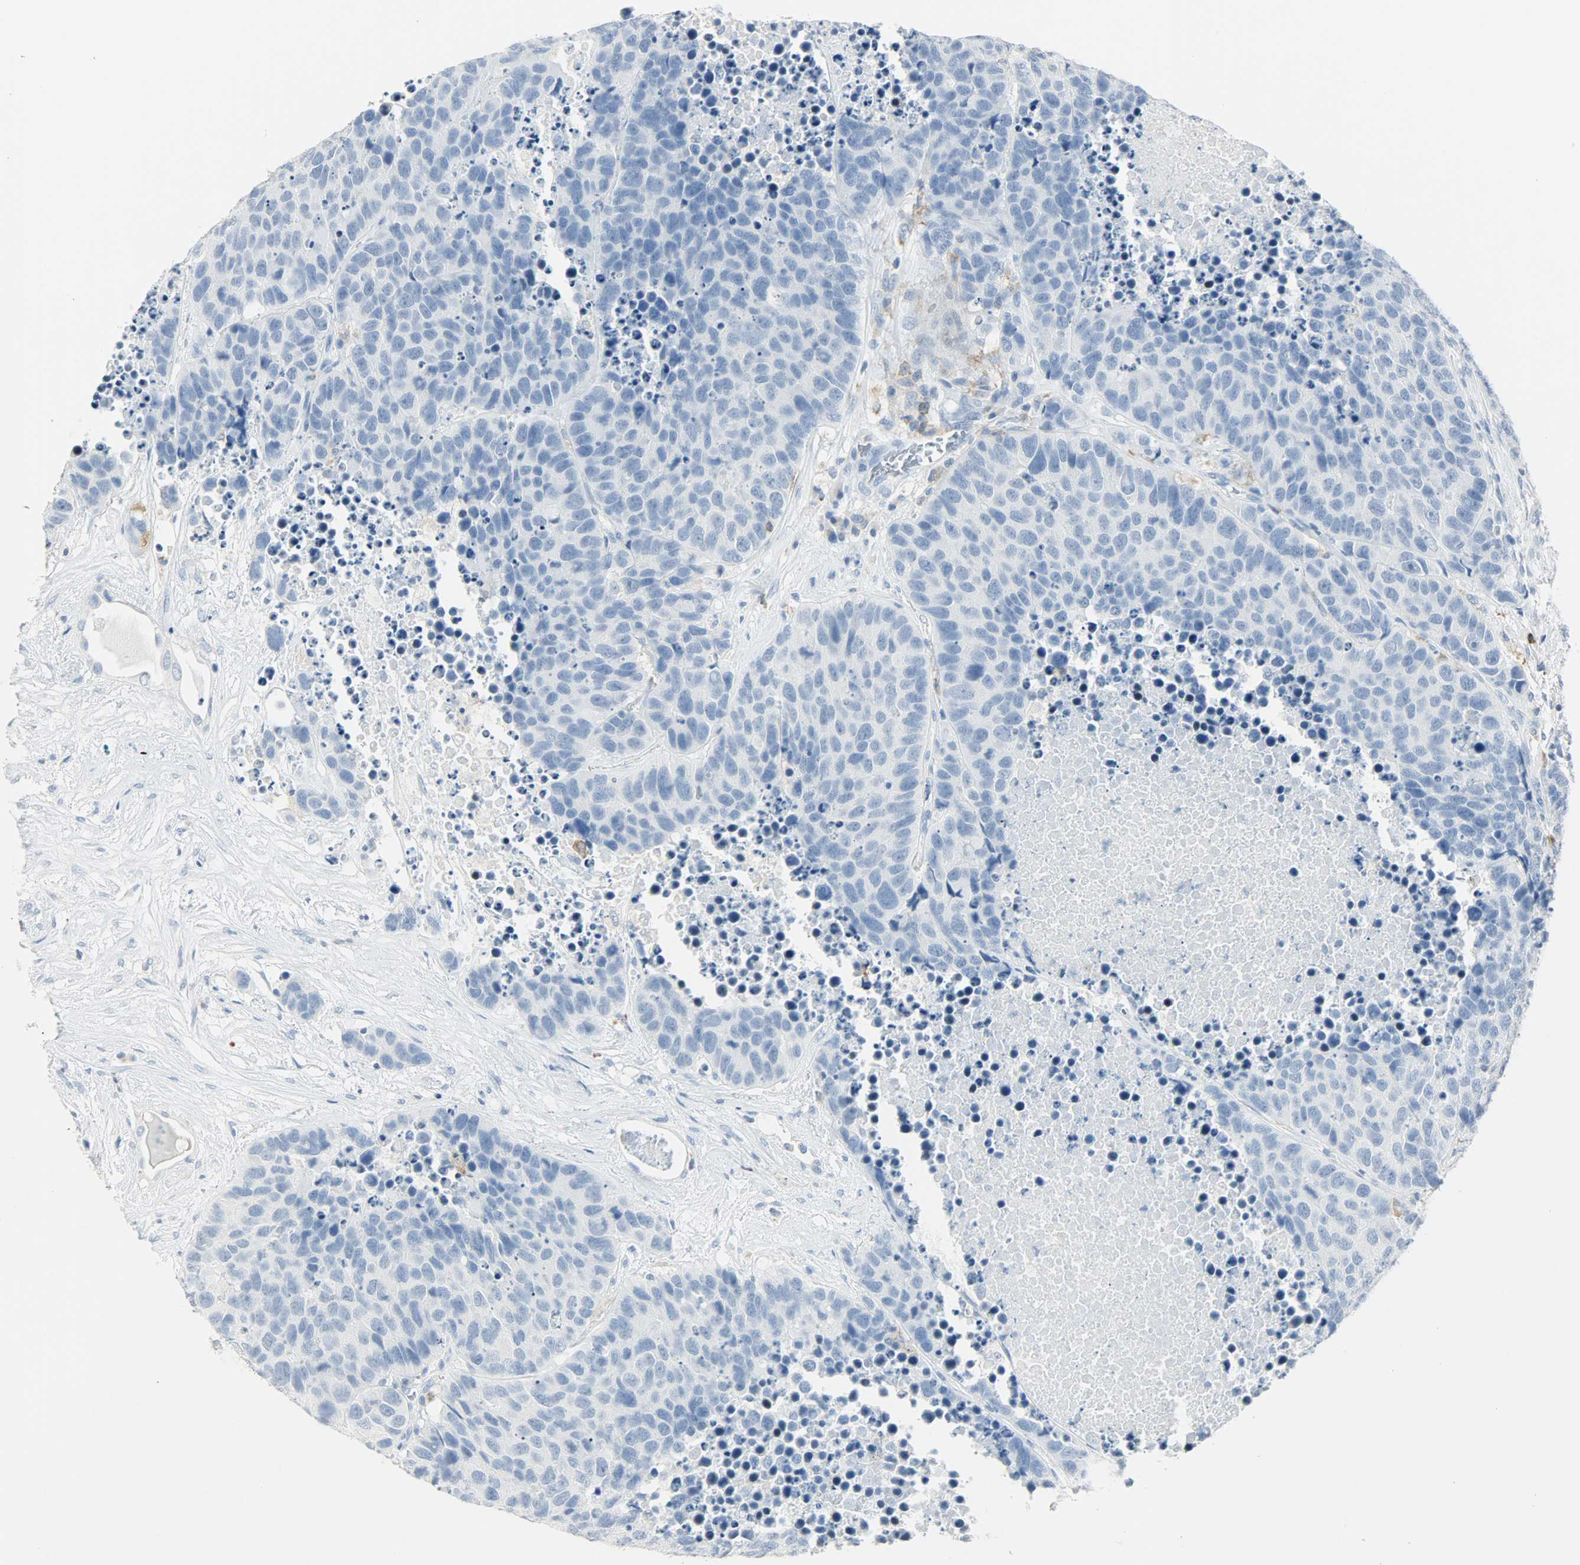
{"staining": {"intensity": "negative", "quantity": "none", "location": "none"}, "tissue": "carcinoid", "cell_type": "Tumor cells", "image_type": "cancer", "snomed": [{"axis": "morphology", "description": "Carcinoid, malignant, NOS"}, {"axis": "topography", "description": "Lung"}], "caption": "Immunohistochemistry (IHC) of carcinoid (malignant) displays no staining in tumor cells. (DAB IHC with hematoxylin counter stain).", "gene": "PTPN6", "patient": {"sex": "male", "age": 60}}